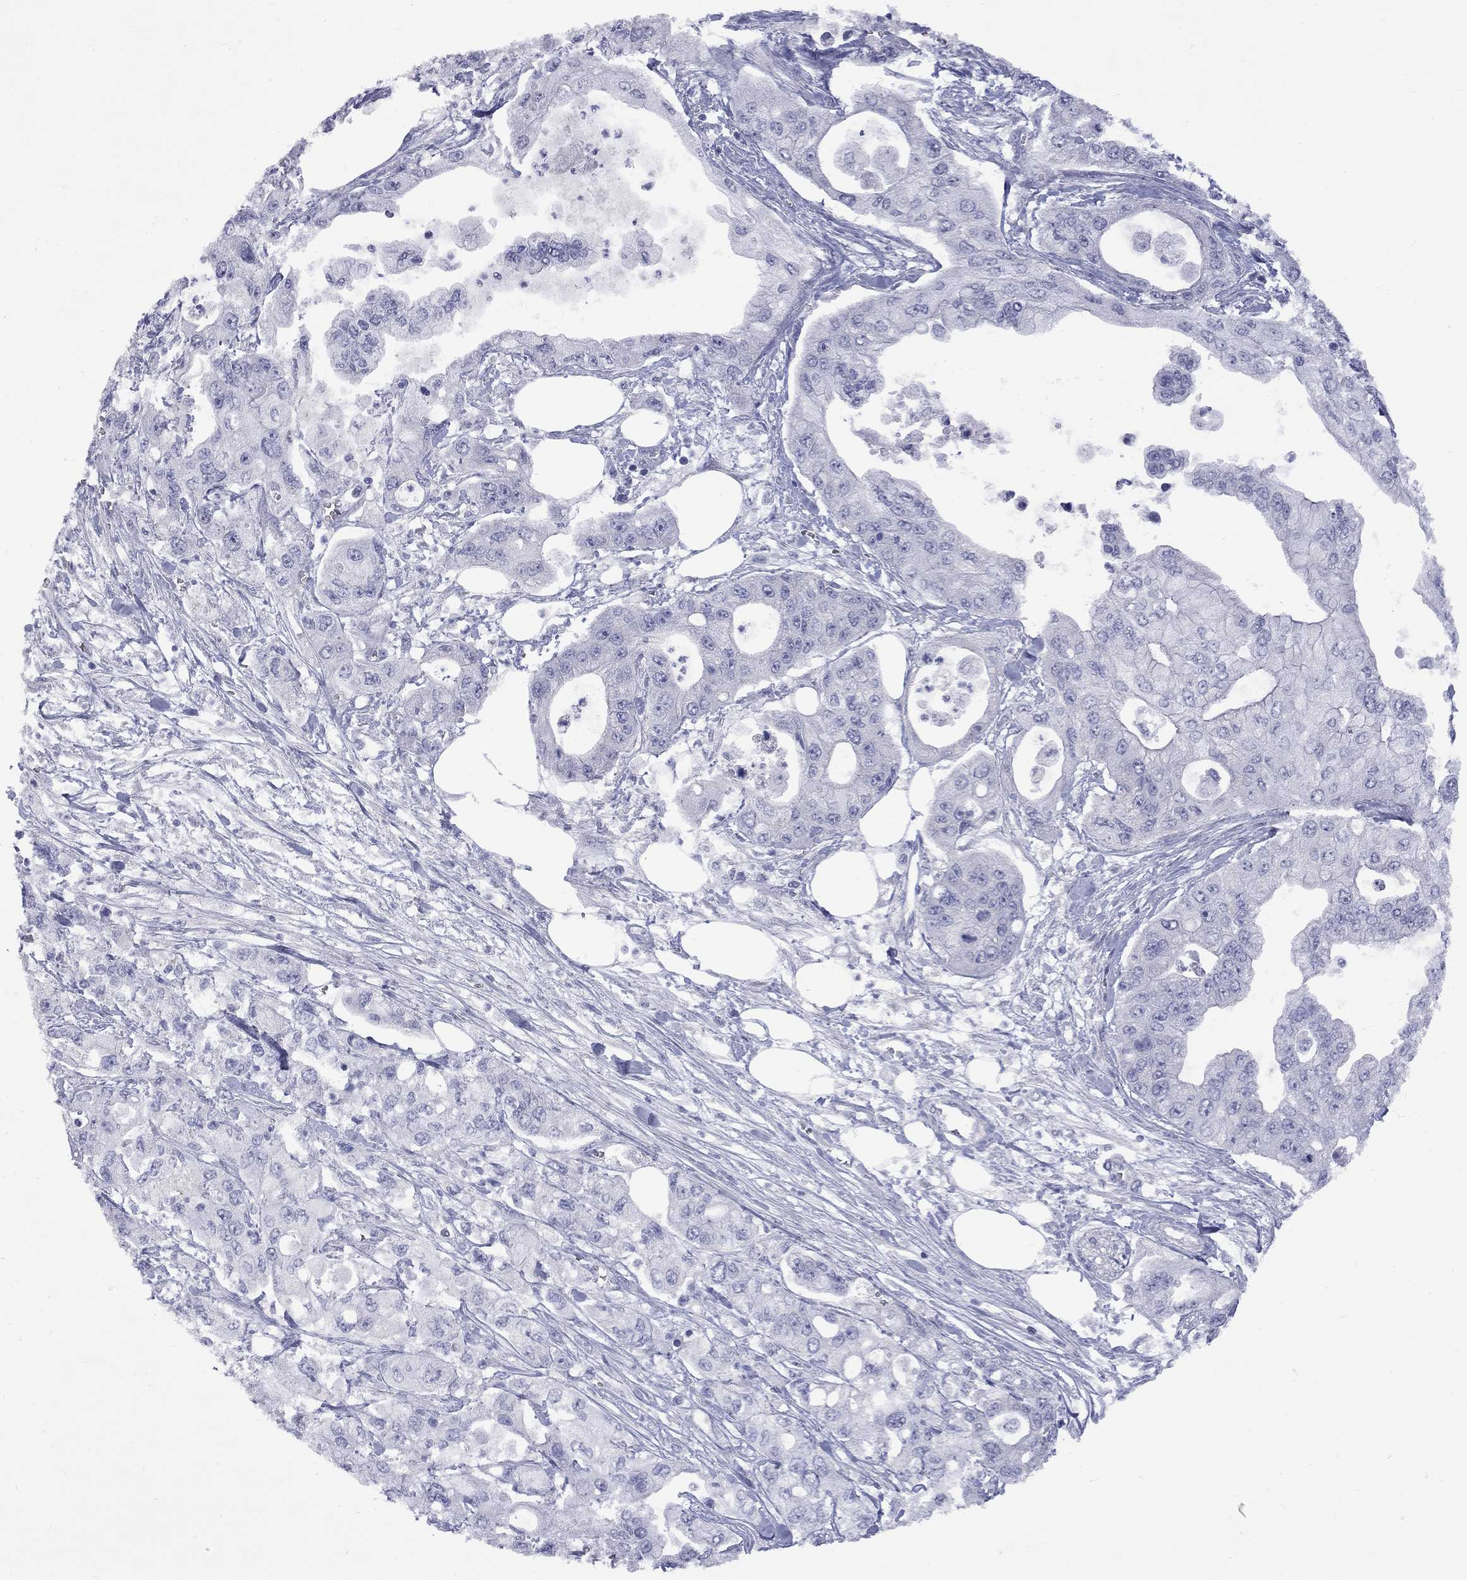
{"staining": {"intensity": "negative", "quantity": "none", "location": "none"}, "tissue": "pancreatic cancer", "cell_type": "Tumor cells", "image_type": "cancer", "snomed": [{"axis": "morphology", "description": "Adenocarcinoma, NOS"}, {"axis": "topography", "description": "Pancreas"}], "caption": "Tumor cells show no significant positivity in pancreatic adenocarcinoma.", "gene": "ABCB4", "patient": {"sex": "male", "age": 70}}